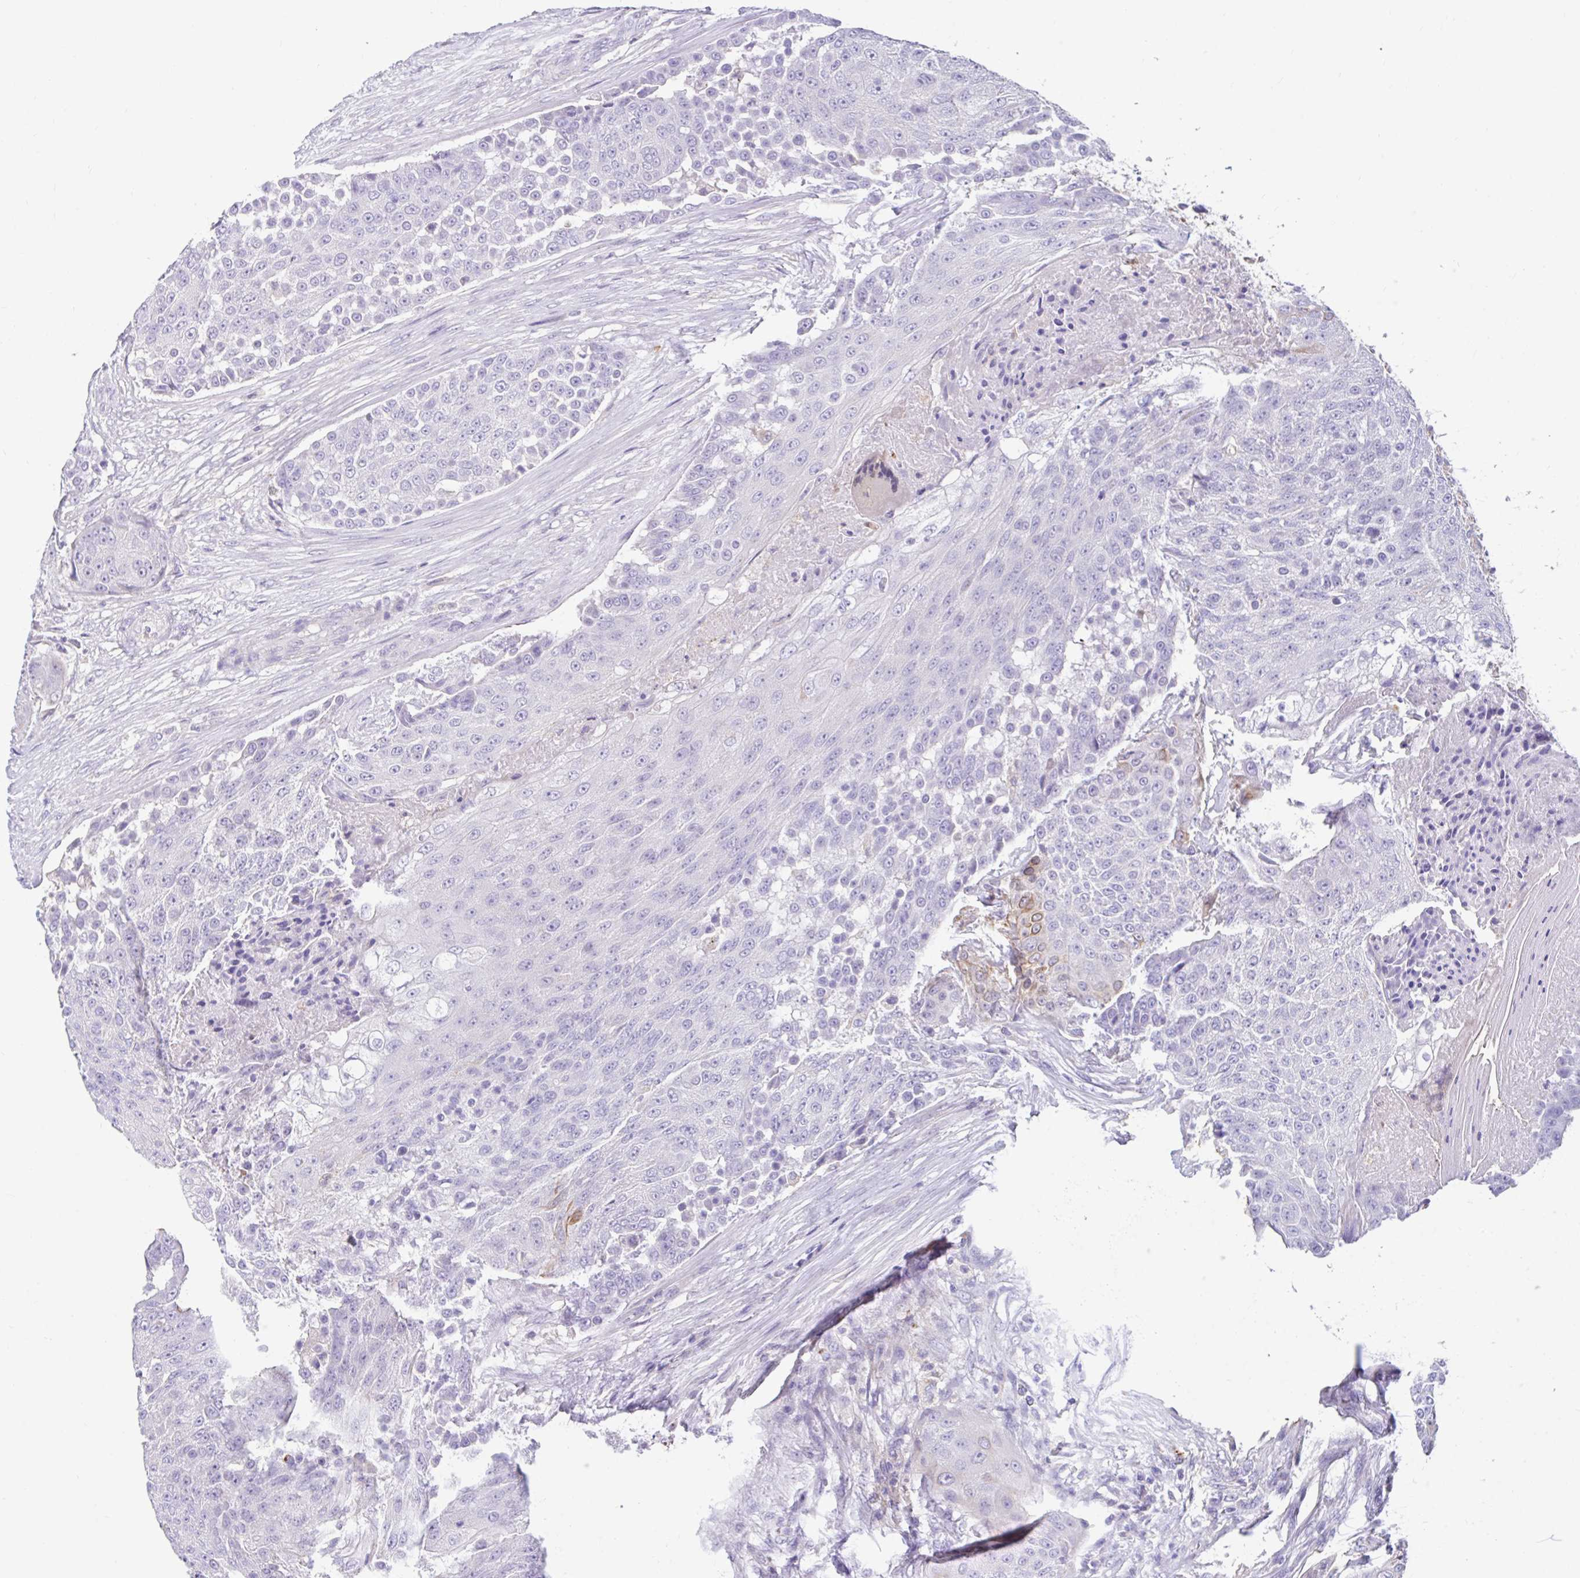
{"staining": {"intensity": "moderate", "quantity": "<25%", "location": "cytoplasmic/membranous"}, "tissue": "urothelial cancer", "cell_type": "Tumor cells", "image_type": "cancer", "snomed": [{"axis": "morphology", "description": "Urothelial carcinoma, High grade"}, {"axis": "topography", "description": "Urinary bladder"}], "caption": "Protein analysis of high-grade urothelial carcinoma tissue exhibits moderate cytoplasmic/membranous expression in about <25% of tumor cells.", "gene": "ZNF33A", "patient": {"sex": "female", "age": 63}}